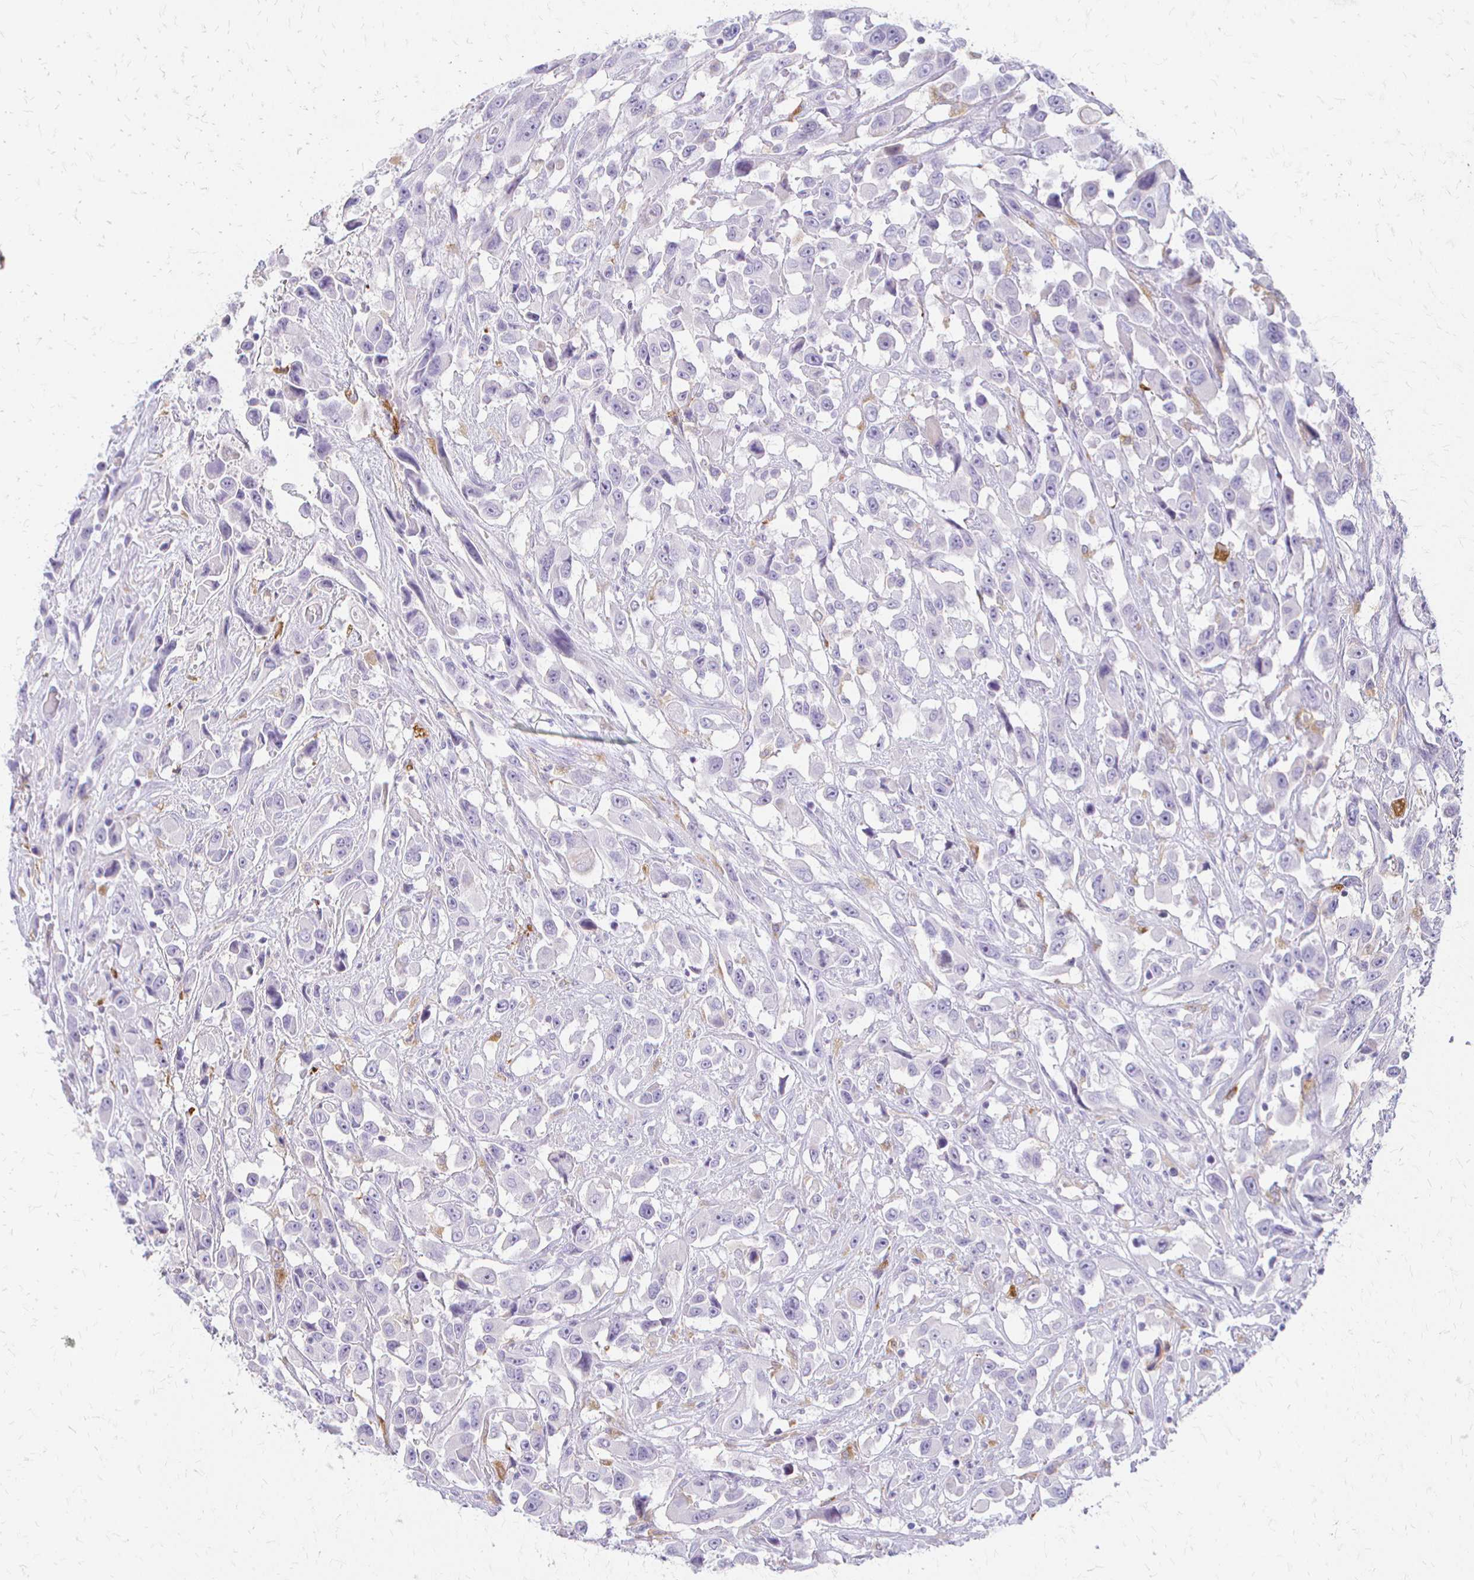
{"staining": {"intensity": "negative", "quantity": "none", "location": "none"}, "tissue": "urothelial cancer", "cell_type": "Tumor cells", "image_type": "cancer", "snomed": [{"axis": "morphology", "description": "Urothelial carcinoma, High grade"}, {"axis": "topography", "description": "Urinary bladder"}], "caption": "High magnification brightfield microscopy of urothelial cancer stained with DAB (brown) and counterstained with hematoxylin (blue): tumor cells show no significant expression. Brightfield microscopy of immunohistochemistry (IHC) stained with DAB (brown) and hematoxylin (blue), captured at high magnification.", "gene": "ACP5", "patient": {"sex": "male", "age": 53}}